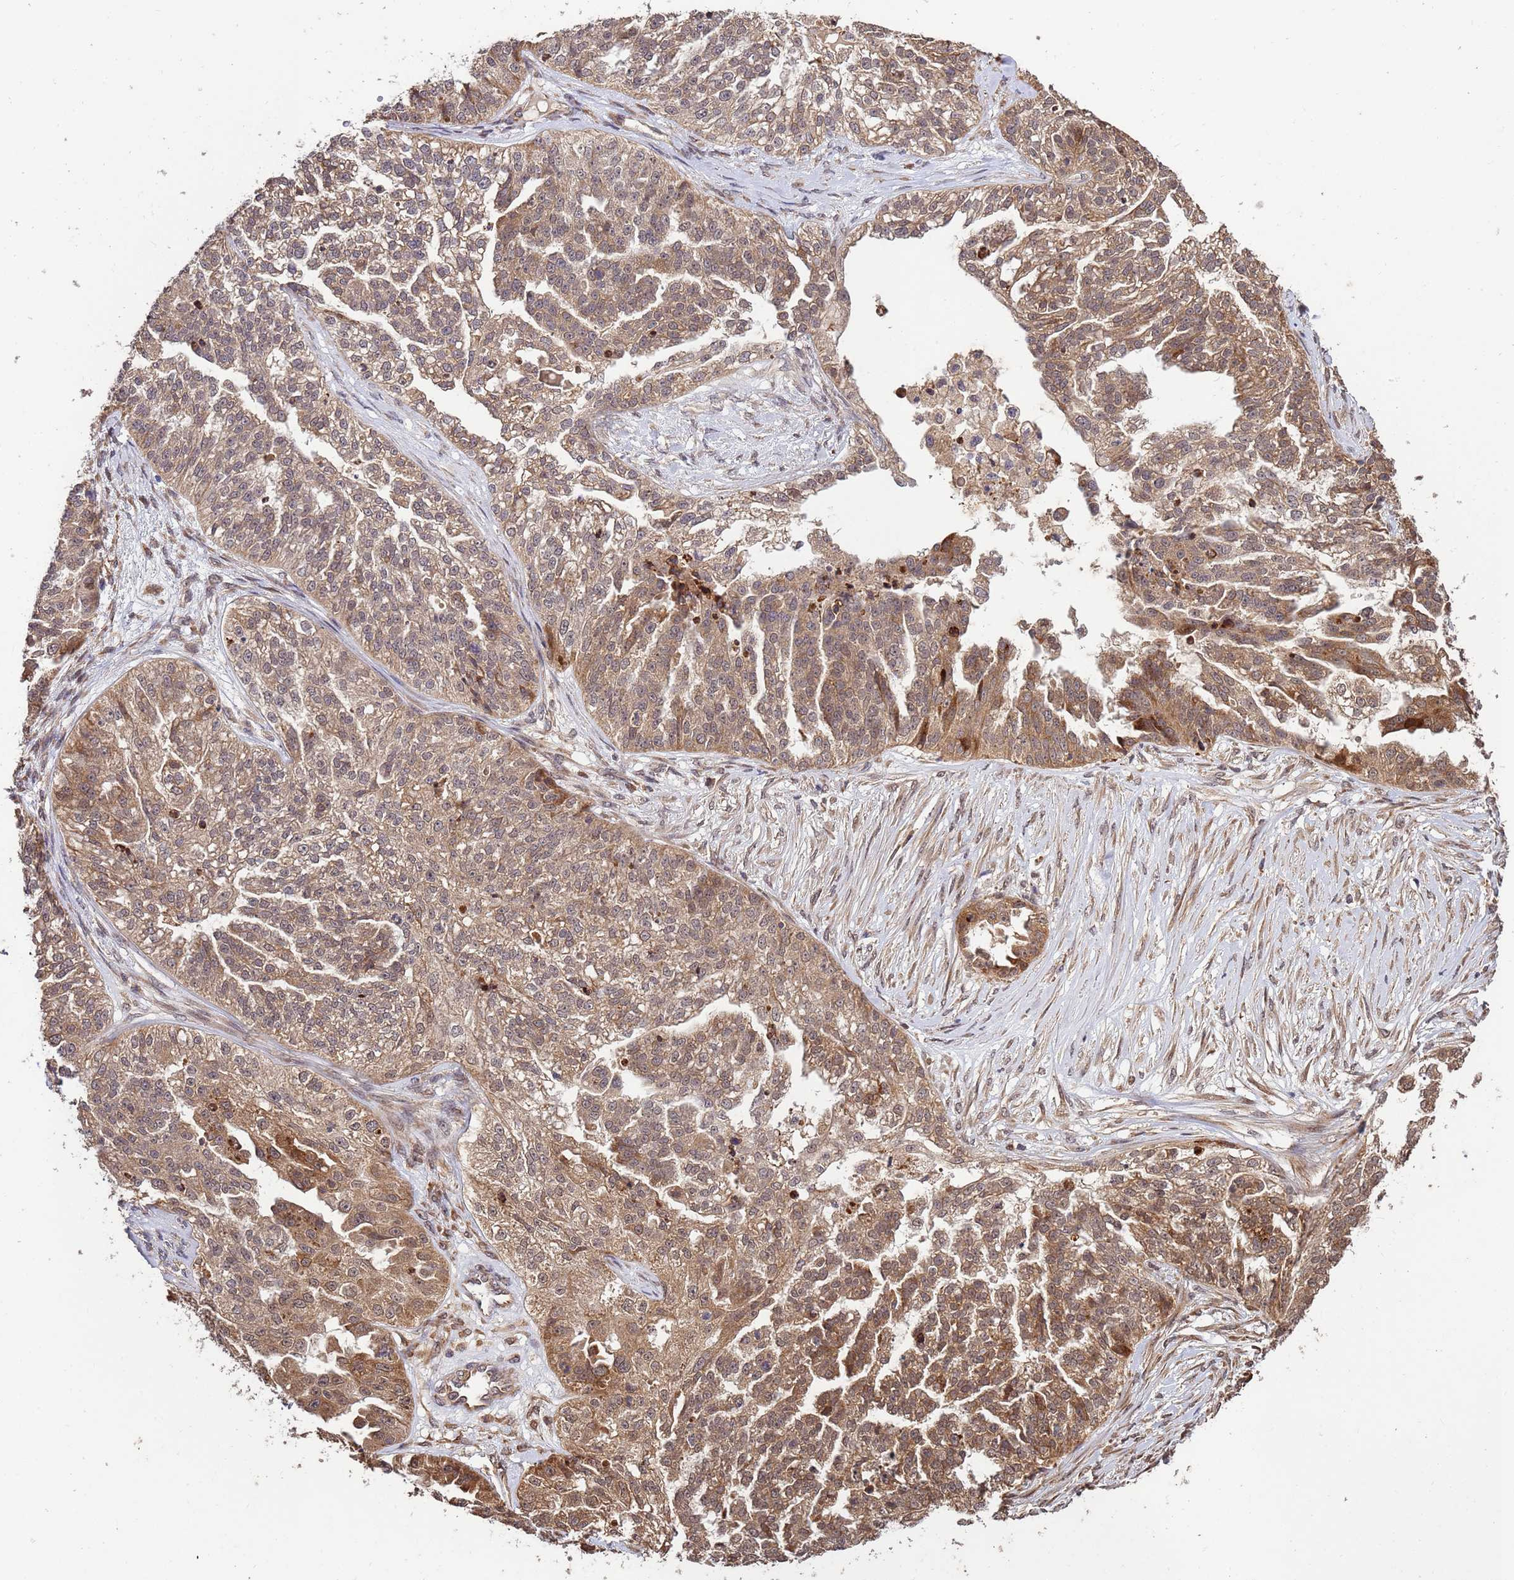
{"staining": {"intensity": "moderate", "quantity": "25%-75%", "location": "cytoplasmic/membranous,nuclear"}, "tissue": "ovarian cancer", "cell_type": "Tumor cells", "image_type": "cancer", "snomed": [{"axis": "morphology", "description": "Cystadenocarcinoma, serous, NOS"}, {"axis": "topography", "description": "Ovary"}], "caption": "A histopathology image of ovarian cancer (serous cystadenocarcinoma) stained for a protein demonstrates moderate cytoplasmic/membranous and nuclear brown staining in tumor cells.", "gene": "ZNF619", "patient": {"sex": "female", "age": 58}}